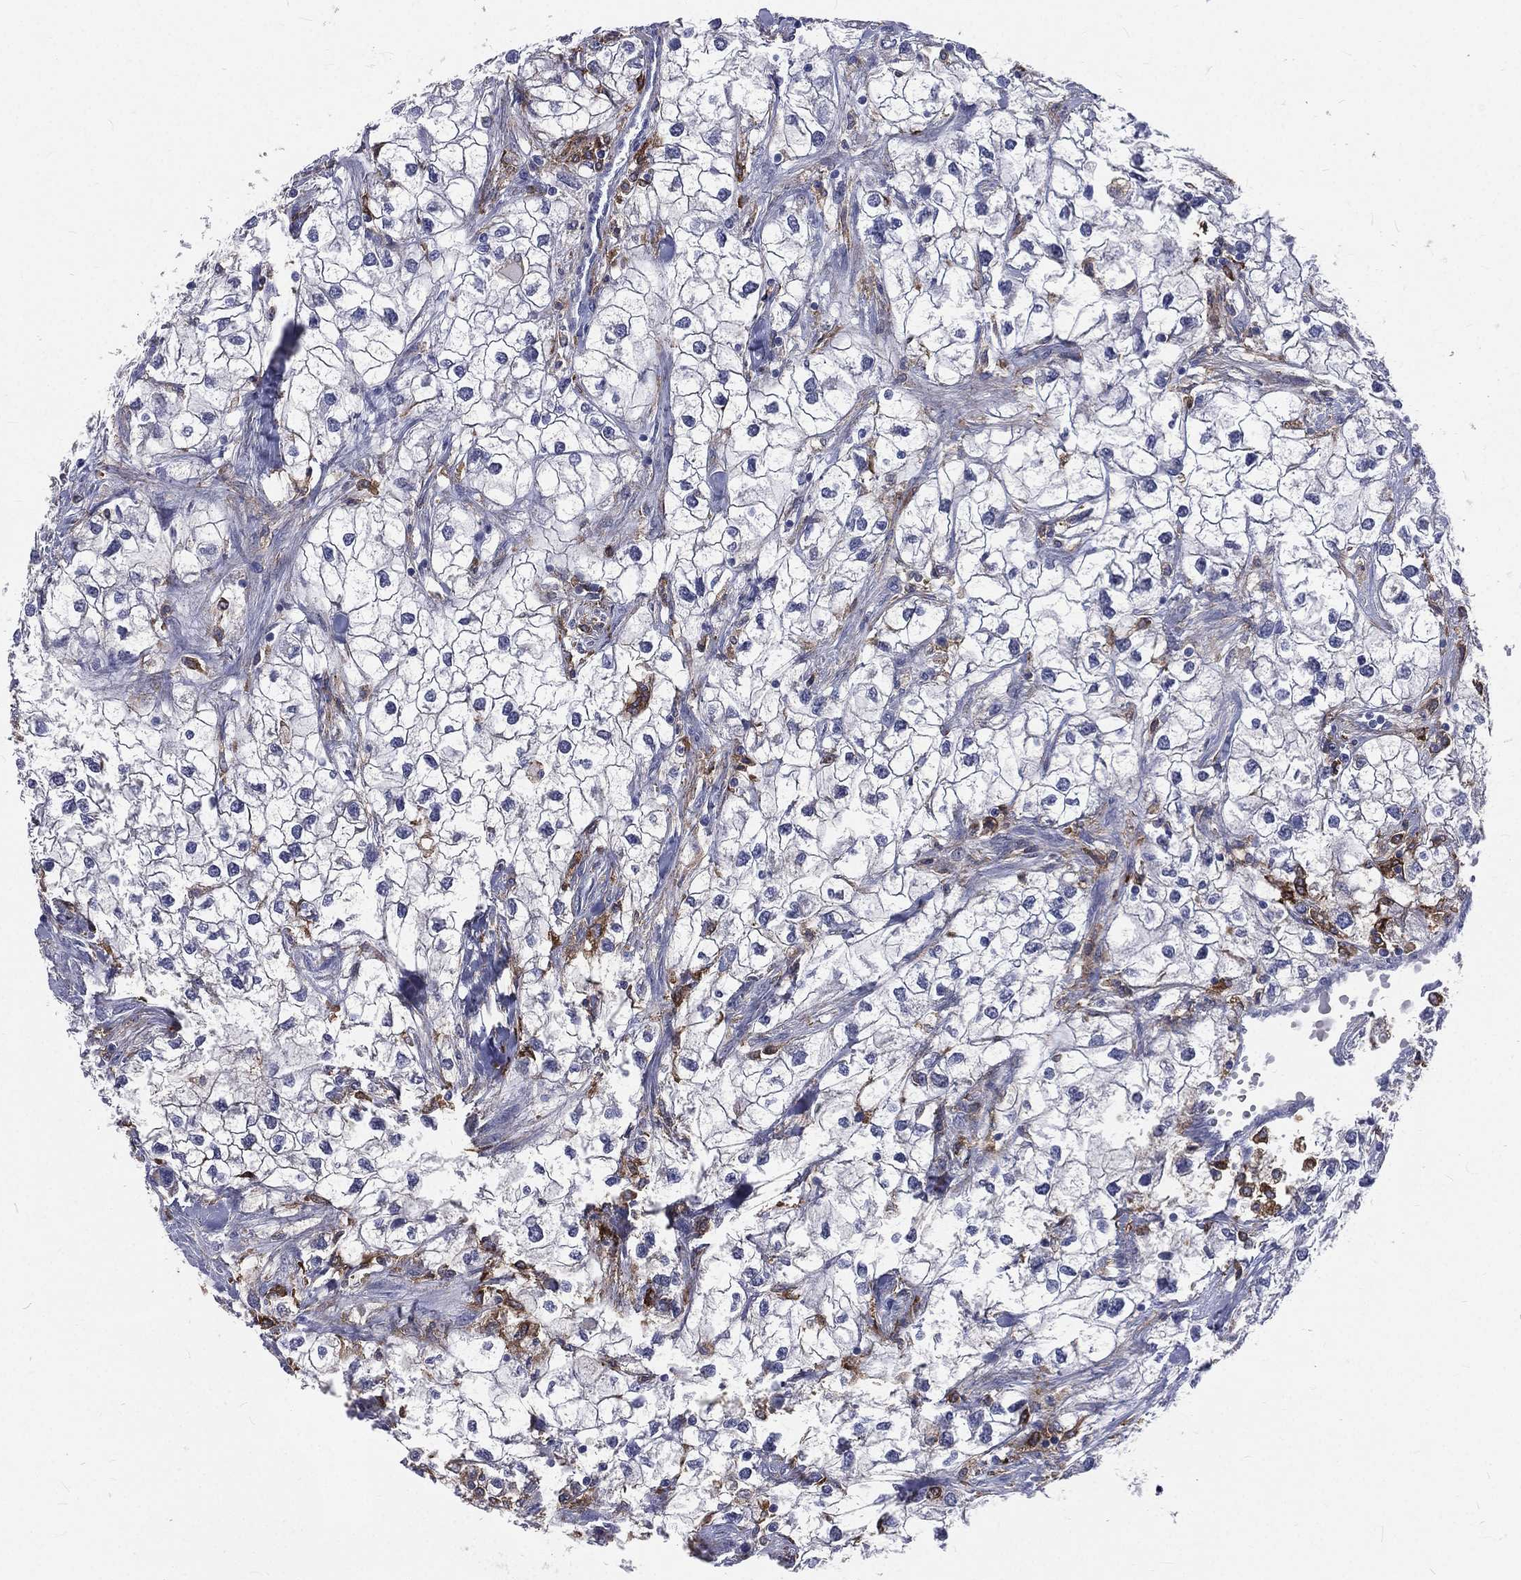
{"staining": {"intensity": "strong", "quantity": "<25%", "location": "cytoplasmic/membranous"}, "tissue": "renal cancer", "cell_type": "Tumor cells", "image_type": "cancer", "snomed": [{"axis": "morphology", "description": "Adenocarcinoma, NOS"}, {"axis": "topography", "description": "Kidney"}], "caption": "A high-resolution image shows immunohistochemistry (IHC) staining of renal cancer, which shows strong cytoplasmic/membranous staining in approximately <25% of tumor cells.", "gene": "BASP1", "patient": {"sex": "male", "age": 59}}